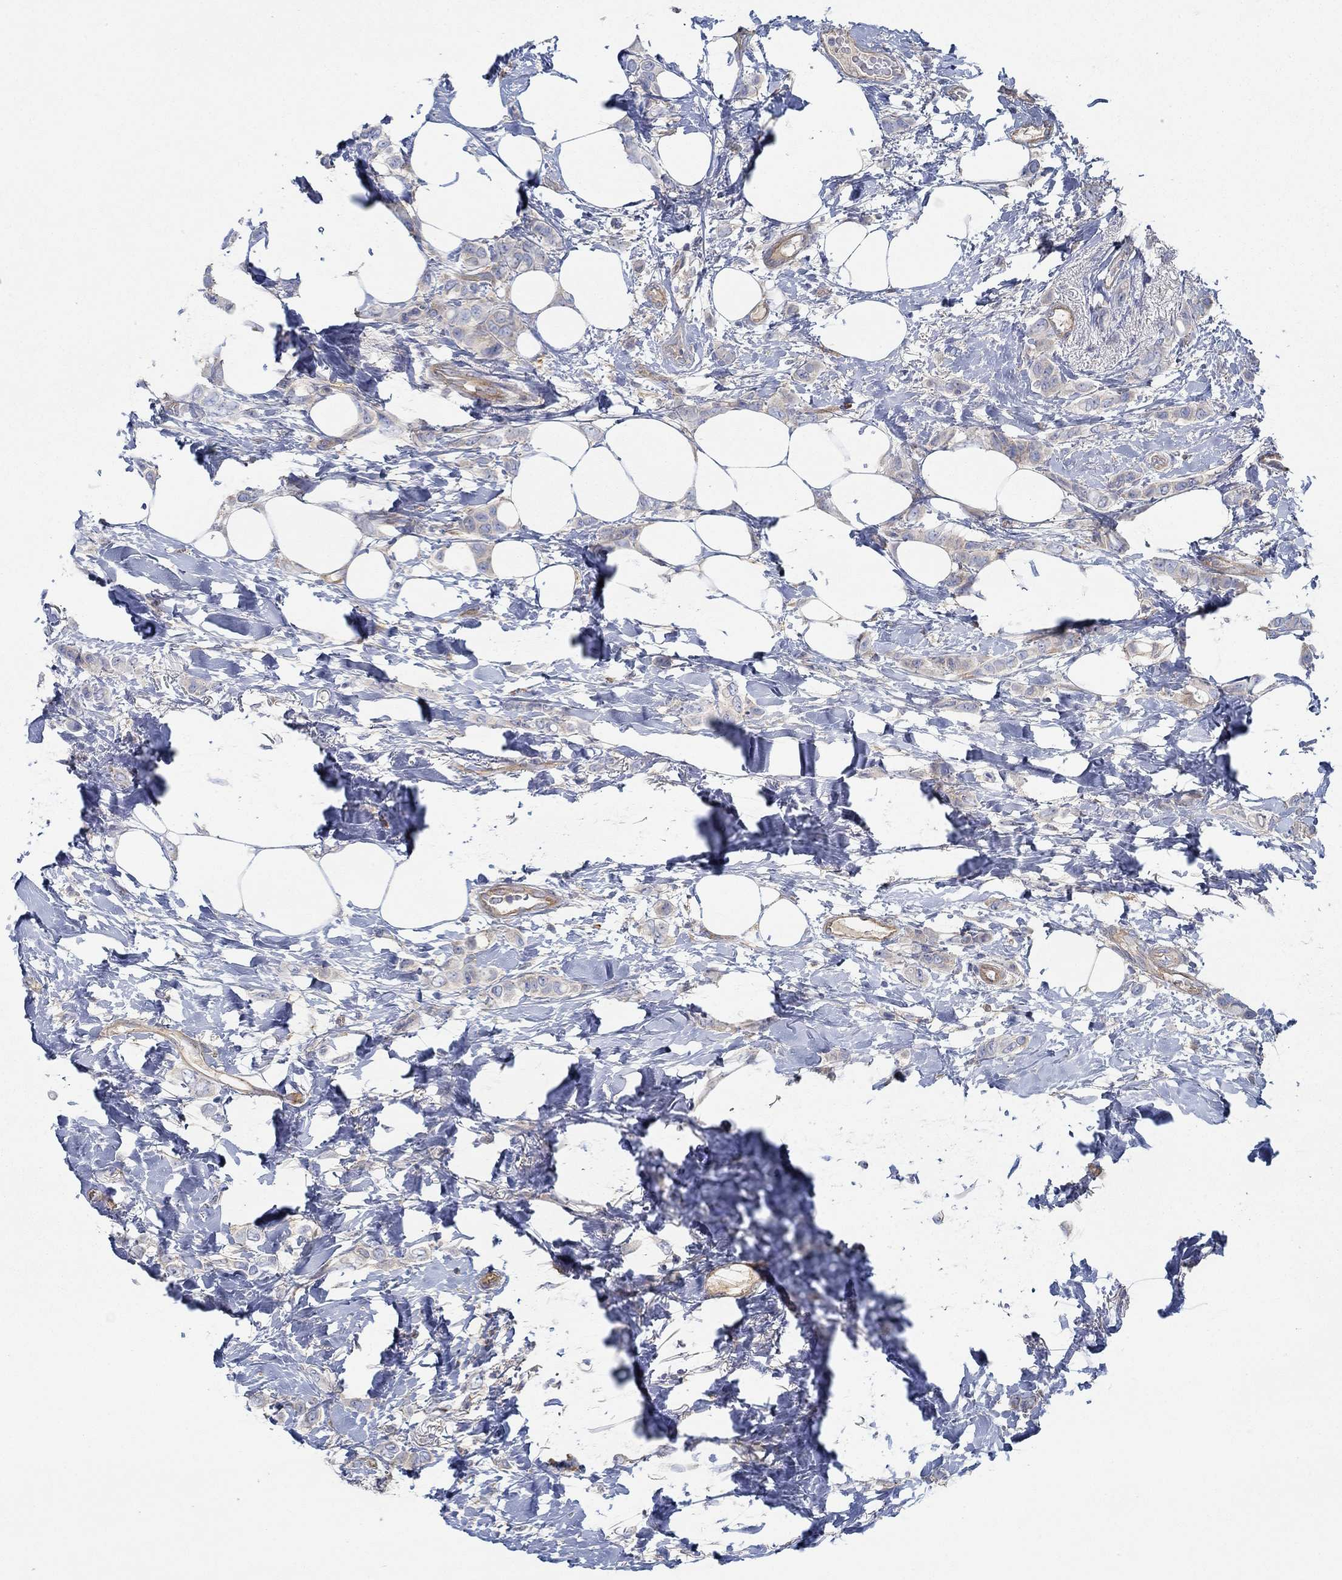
{"staining": {"intensity": "moderate", "quantity": "<25%", "location": "cytoplasmic/membranous"}, "tissue": "breast cancer", "cell_type": "Tumor cells", "image_type": "cancer", "snomed": [{"axis": "morphology", "description": "Lobular carcinoma"}, {"axis": "topography", "description": "Breast"}], "caption": "Protein staining of breast cancer tissue shows moderate cytoplasmic/membranous positivity in about <25% of tumor cells.", "gene": "SPAG9", "patient": {"sex": "female", "age": 66}}